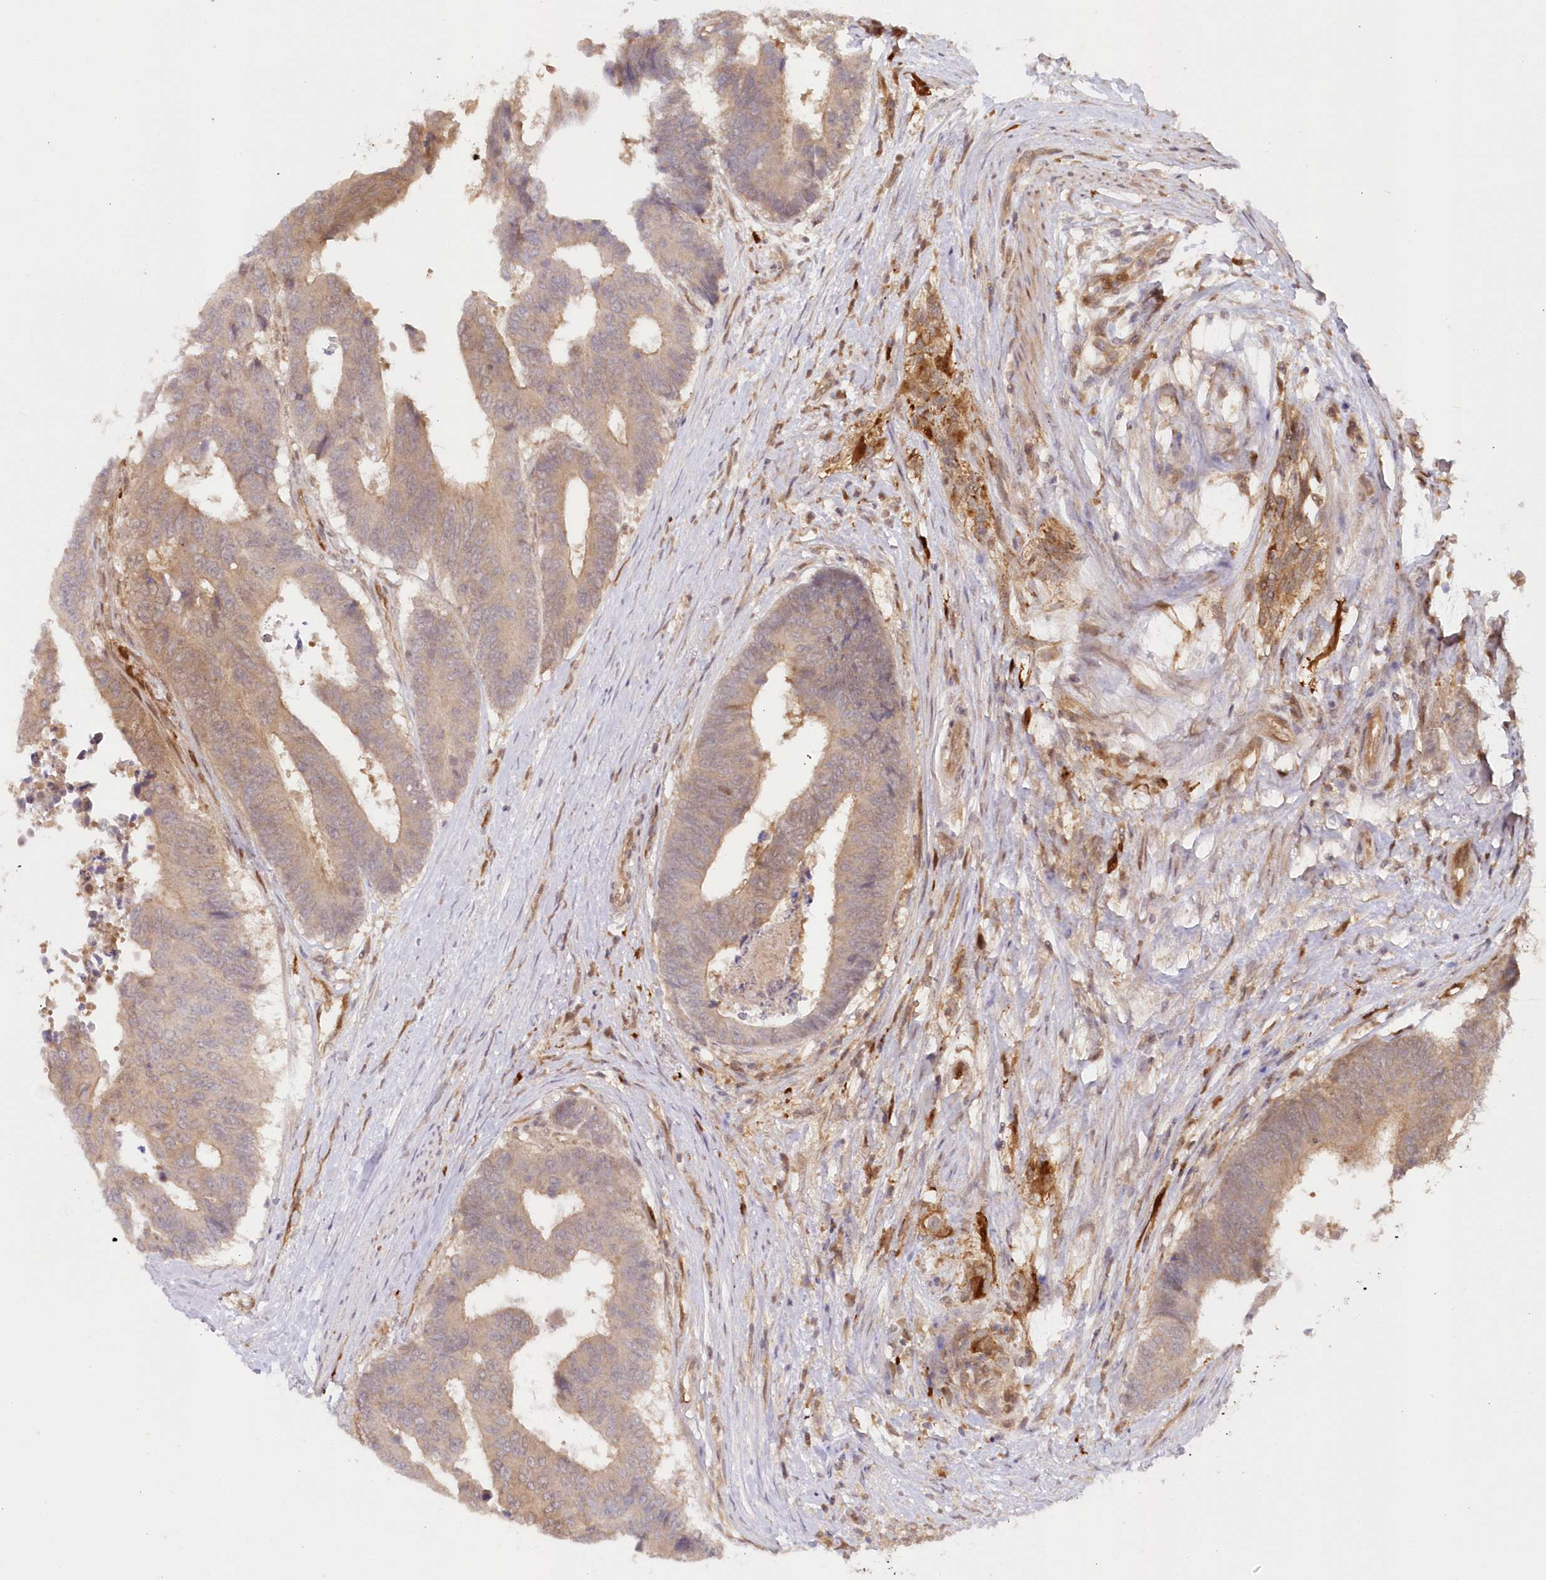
{"staining": {"intensity": "weak", "quantity": ">75%", "location": "cytoplasmic/membranous"}, "tissue": "colorectal cancer", "cell_type": "Tumor cells", "image_type": "cancer", "snomed": [{"axis": "morphology", "description": "Adenocarcinoma, NOS"}, {"axis": "topography", "description": "Rectum"}], "caption": "Immunohistochemical staining of human colorectal cancer shows low levels of weak cytoplasmic/membranous positivity in approximately >75% of tumor cells.", "gene": "GBE1", "patient": {"sex": "male", "age": 84}}